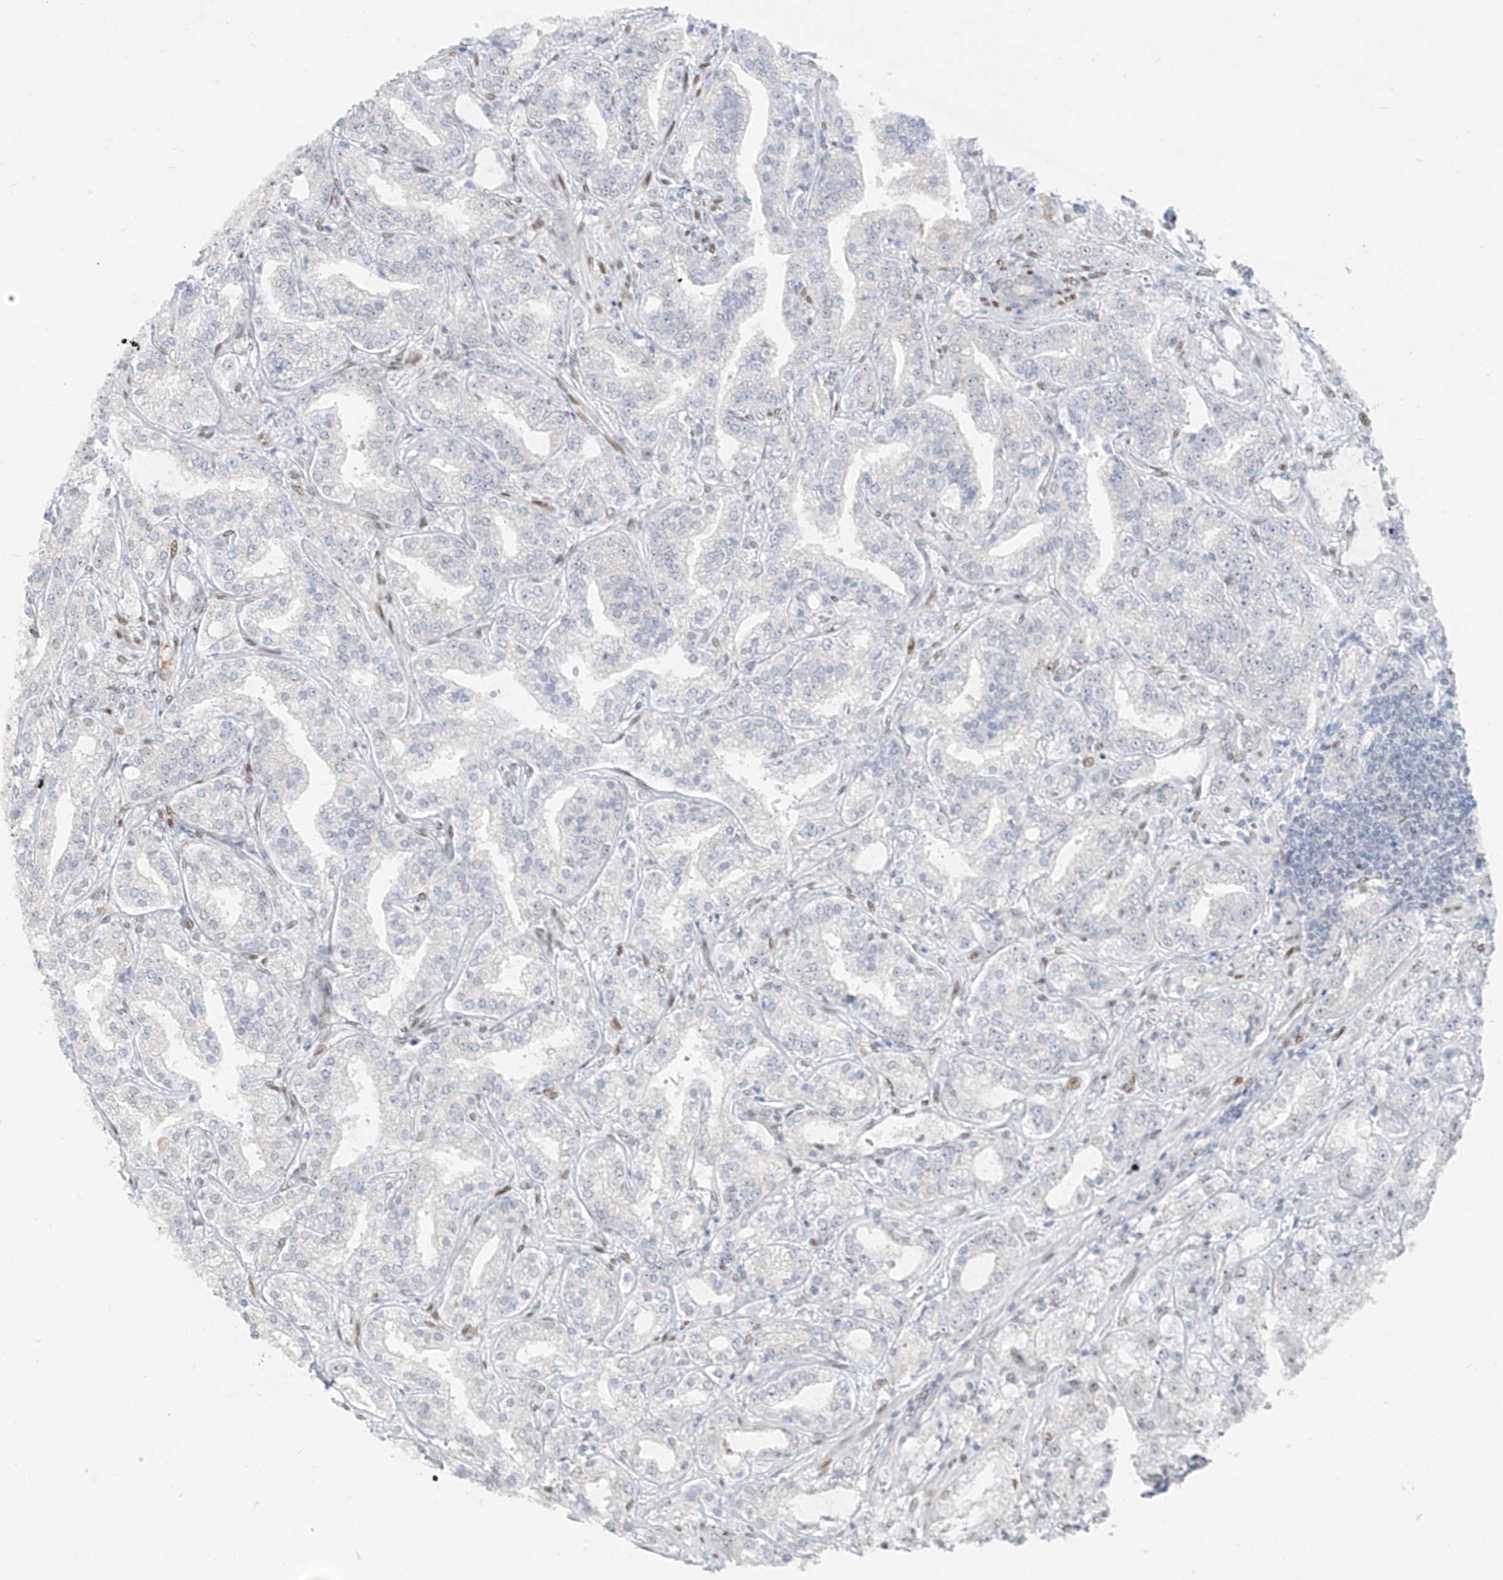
{"staining": {"intensity": "negative", "quantity": "none", "location": "none"}, "tissue": "prostate cancer", "cell_type": "Tumor cells", "image_type": "cancer", "snomed": [{"axis": "morphology", "description": "Adenocarcinoma, High grade"}, {"axis": "topography", "description": "Prostate"}], "caption": "Prostate high-grade adenocarcinoma stained for a protein using IHC demonstrates no positivity tumor cells.", "gene": "ZNF774", "patient": {"sex": "male", "age": 64}}